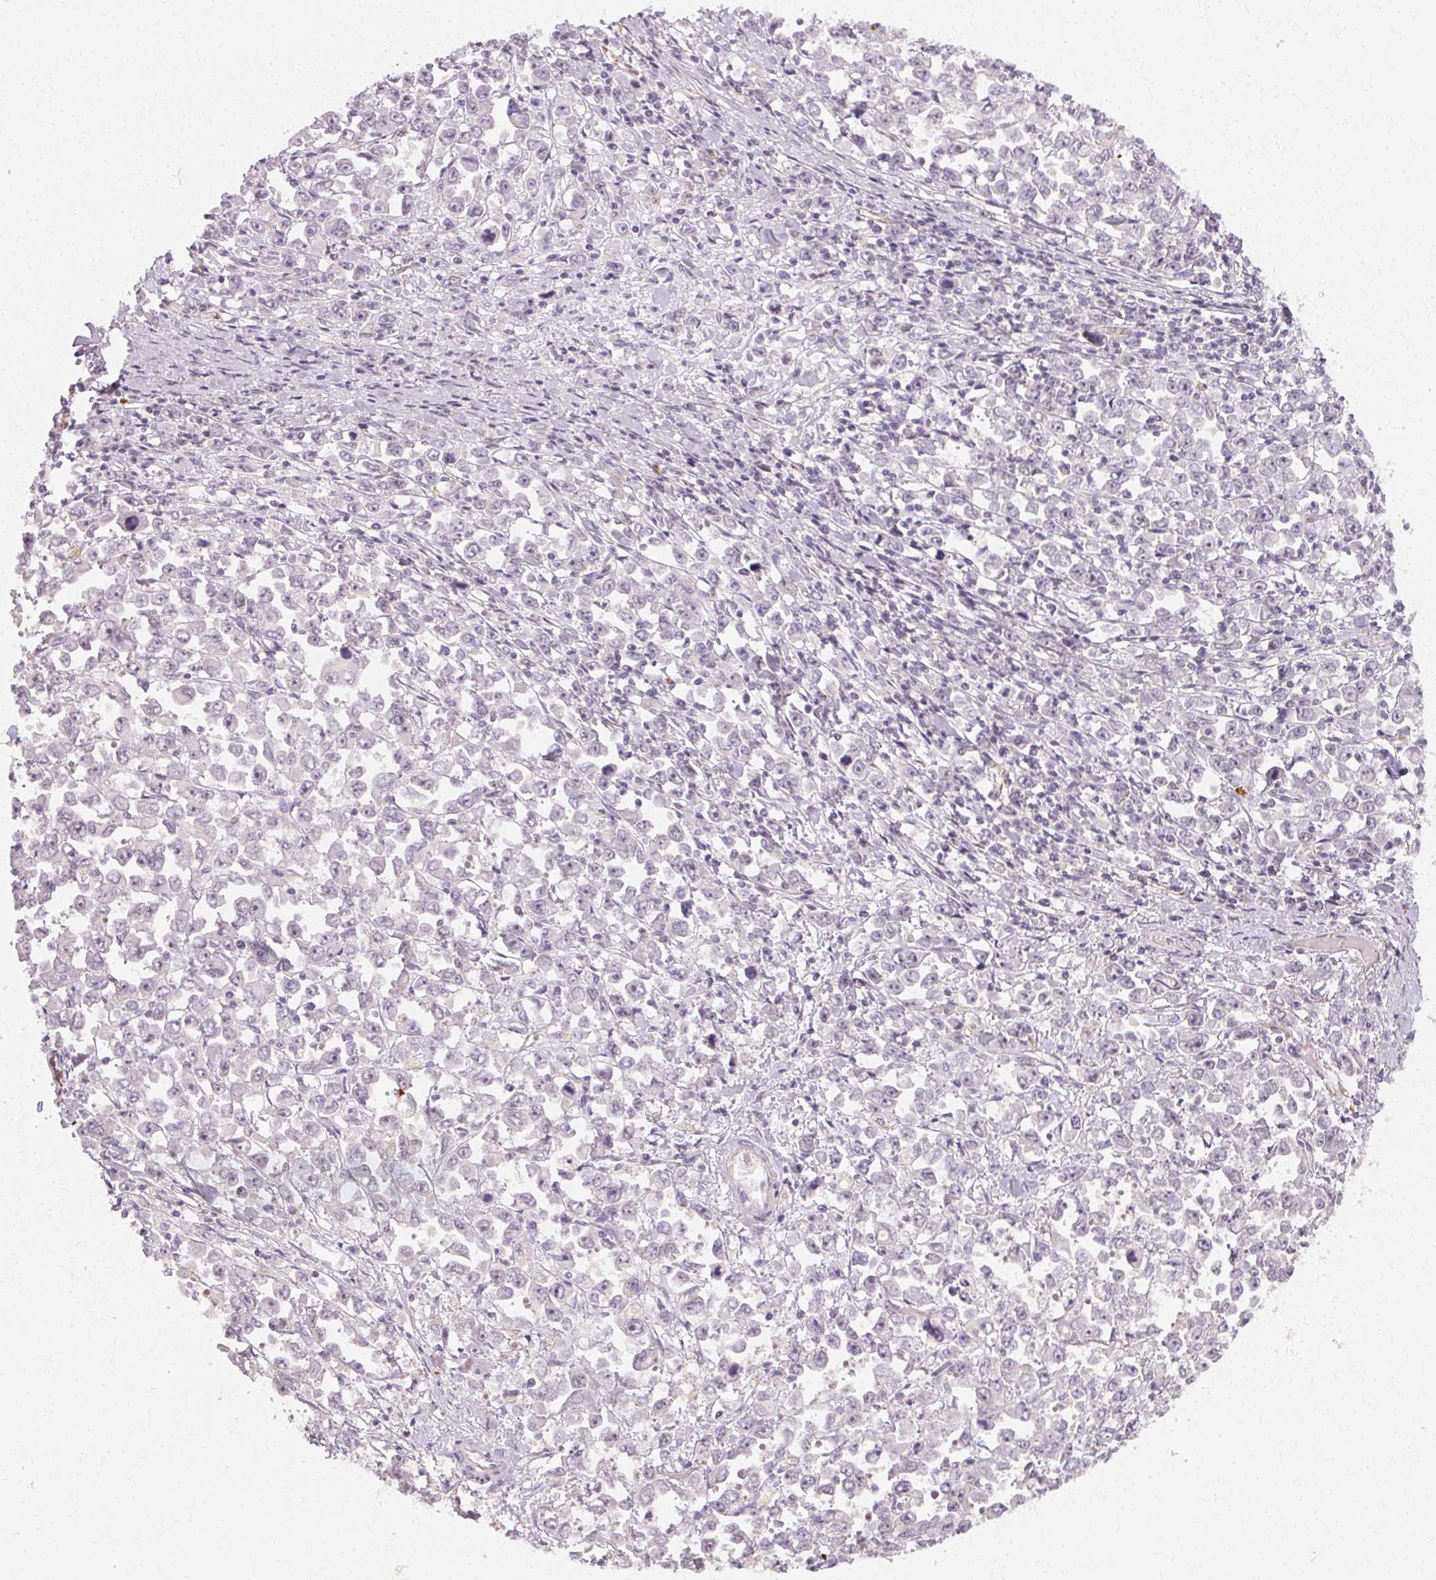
{"staining": {"intensity": "negative", "quantity": "none", "location": "none"}, "tissue": "stomach cancer", "cell_type": "Tumor cells", "image_type": "cancer", "snomed": [{"axis": "morphology", "description": "Adenocarcinoma, NOS"}, {"axis": "topography", "description": "Stomach, upper"}], "caption": "IHC of stomach cancer (adenocarcinoma) displays no staining in tumor cells.", "gene": "CLCNKB", "patient": {"sex": "male", "age": 70}}